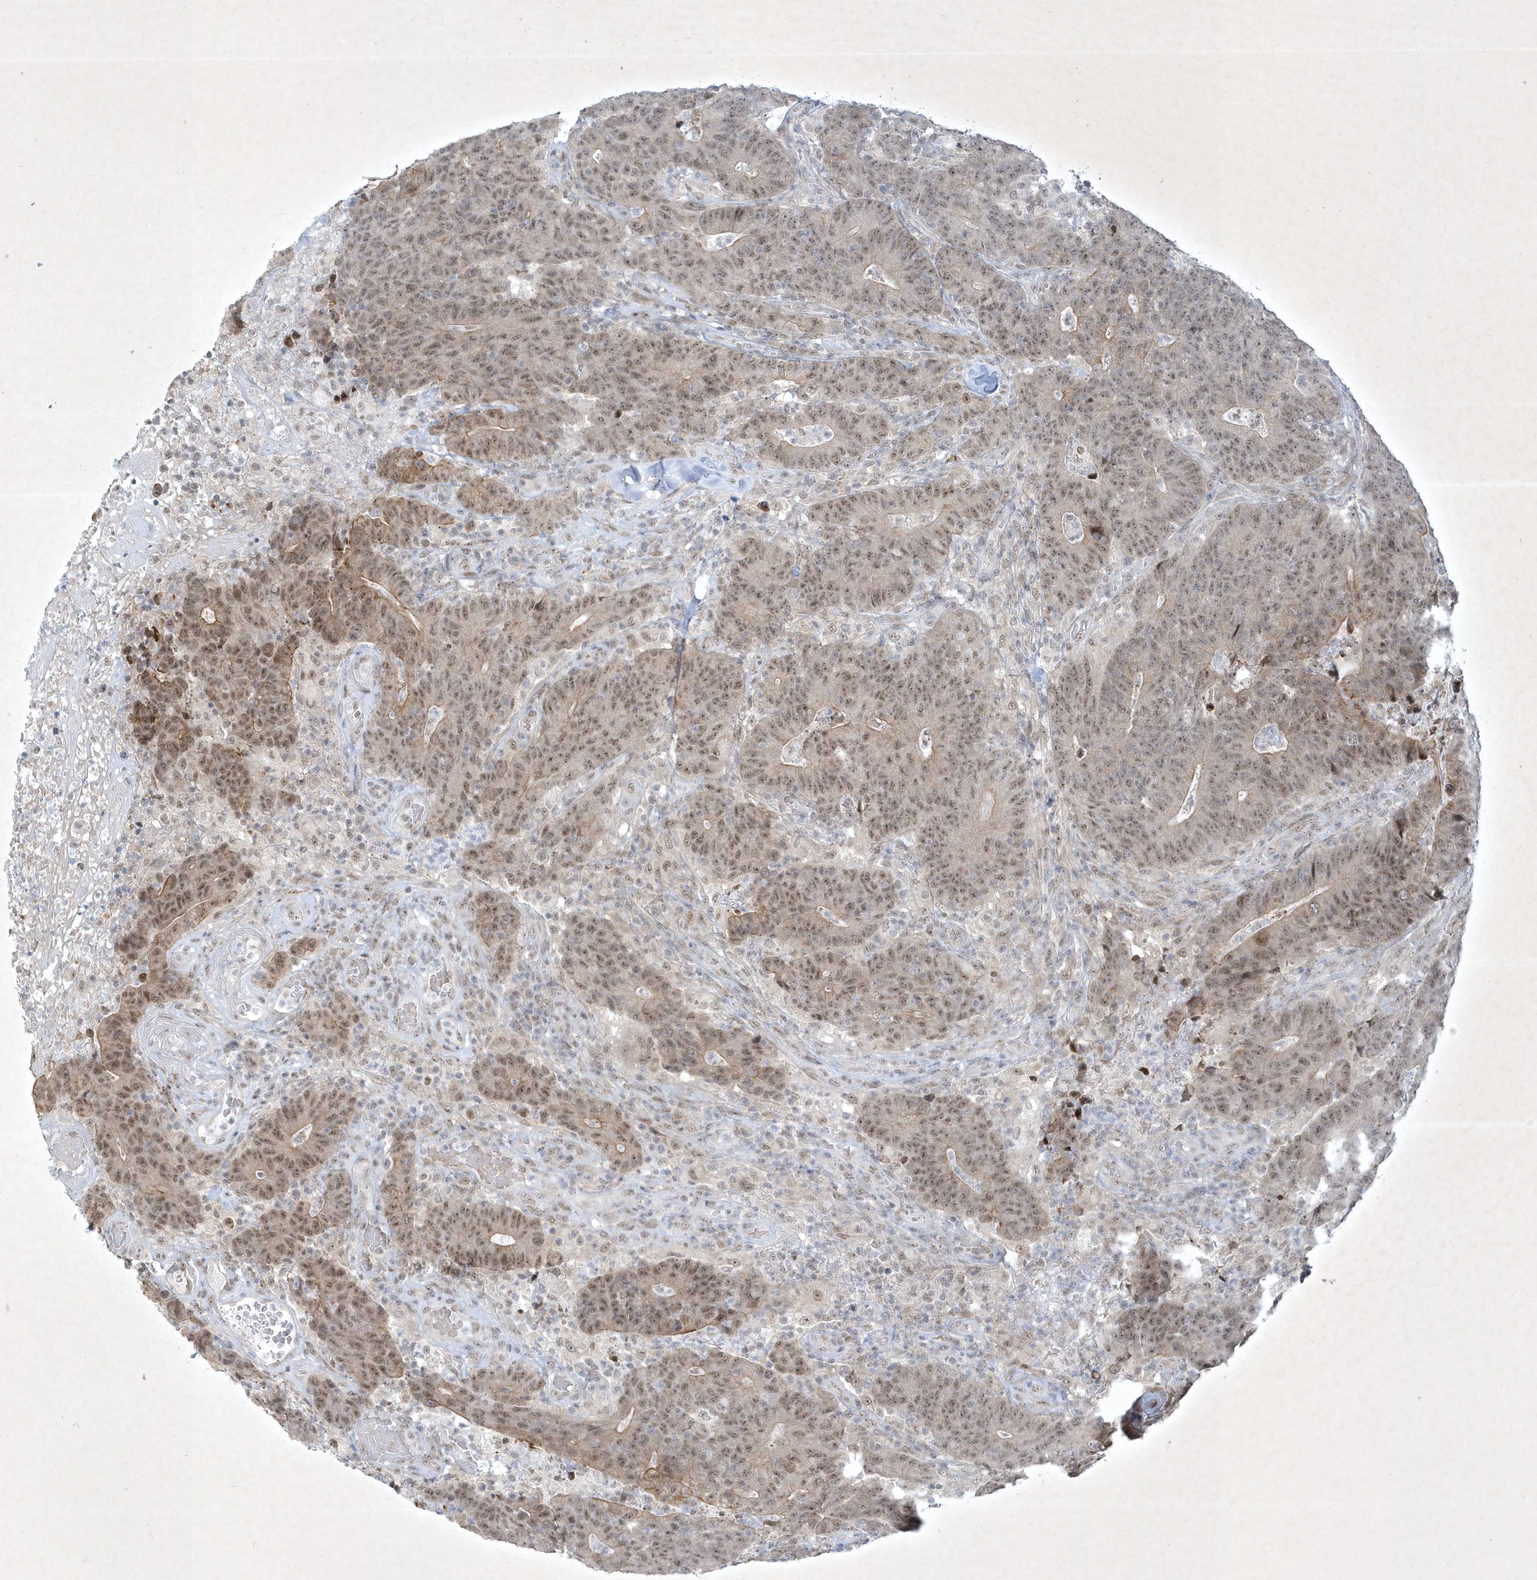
{"staining": {"intensity": "weak", "quantity": ">75%", "location": "cytoplasmic/membranous,nuclear"}, "tissue": "colorectal cancer", "cell_type": "Tumor cells", "image_type": "cancer", "snomed": [{"axis": "morphology", "description": "Normal tissue, NOS"}, {"axis": "morphology", "description": "Adenocarcinoma, NOS"}, {"axis": "topography", "description": "Colon"}], "caption": "A histopathology image of human colorectal adenocarcinoma stained for a protein reveals weak cytoplasmic/membranous and nuclear brown staining in tumor cells.", "gene": "ZBTB9", "patient": {"sex": "female", "age": 75}}